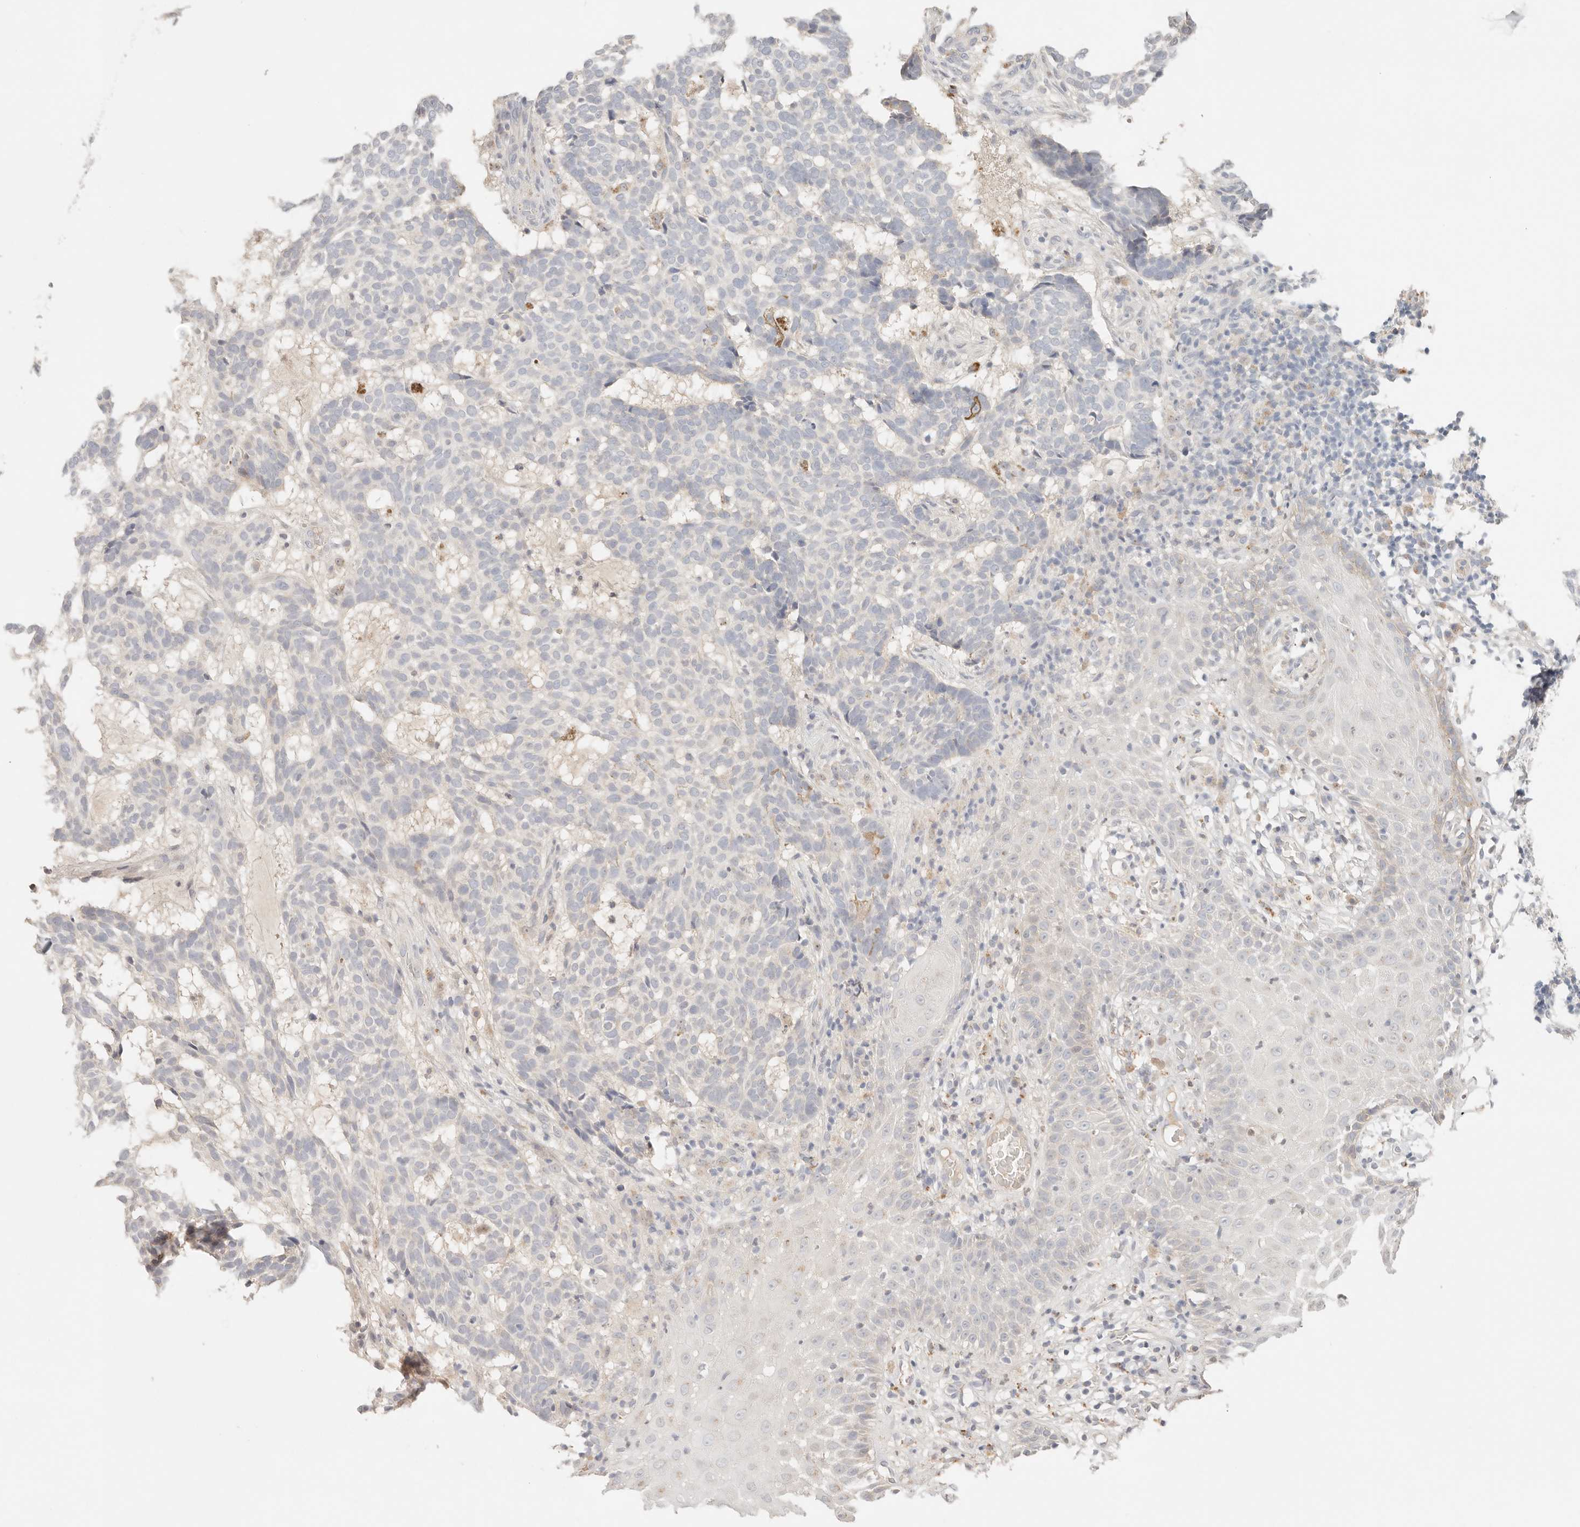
{"staining": {"intensity": "negative", "quantity": "none", "location": "none"}, "tissue": "skin cancer", "cell_type": "Tumor cells", "image_type": "cancer", "snomed": [{"axis": "morphology", "description": "Basal cell carcinoma"}, {"axis": "topography", "description": "Skin"}], "caption": "IHC of human skin basal cell carcinoma shows no positivity in tumor cells.", "gene": "CEP120", "patient": {"sex": "male", "age": 85}}